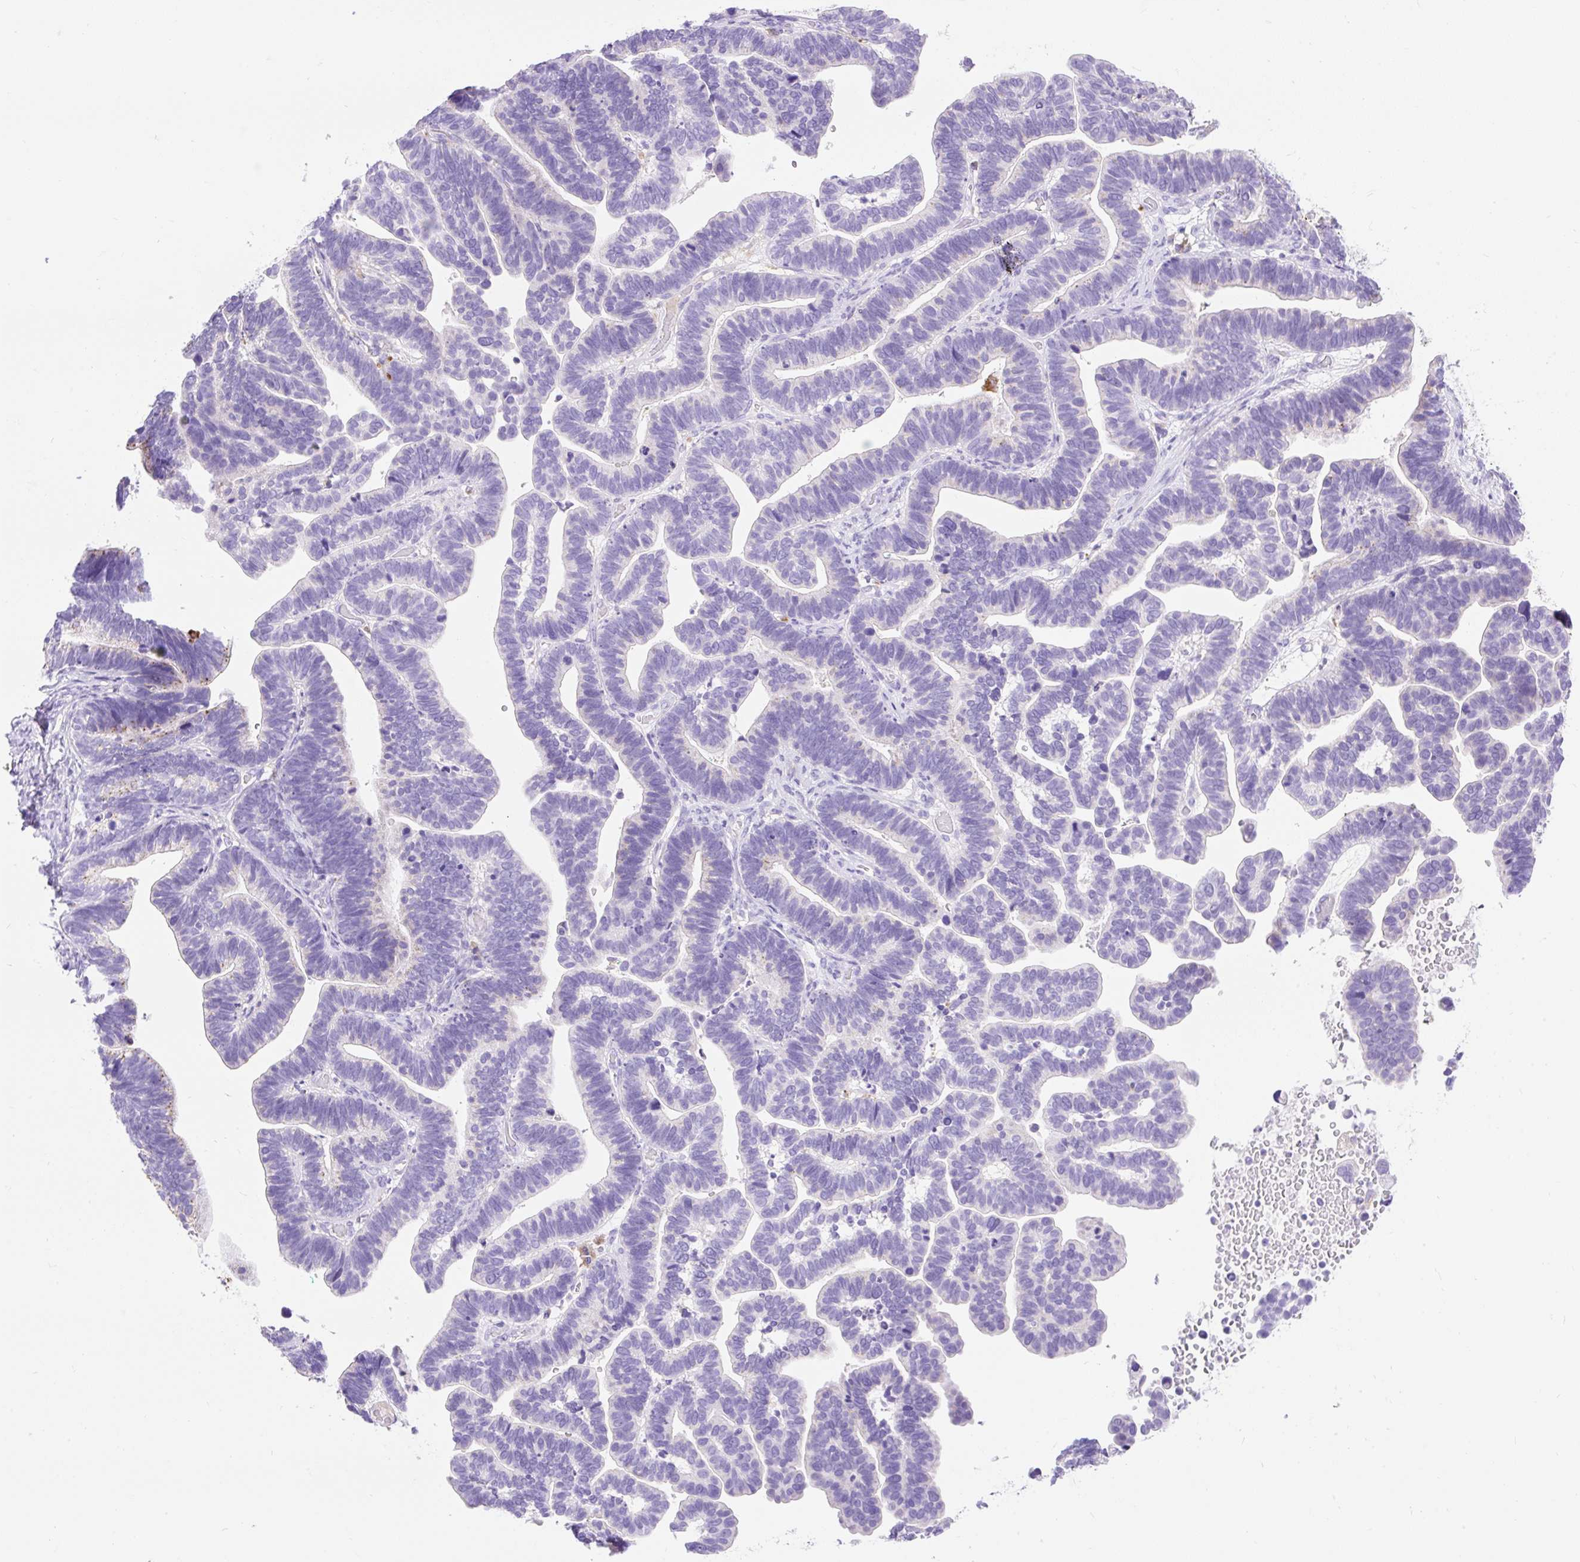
{"staining": {"intensity": "negative", "quantity": "none", "location": "none"}, "tissue": "ovarian cancer", "cell_type": "Tumor cells", "image_type": "cancer", "snomed": [{"axis": "morphology", "description": "Cystadenocarcinoma, serous, NOS"}, {"axis": "topography", "description": "Ovary"}], "caption": "Serous cystadenocarcinoma (ovarian) stained for a protein using immunohistochemistry exhibits no positivity tumor cells.", "gene": "HEXB", "patient": {"sex": "female", "age": 56}}